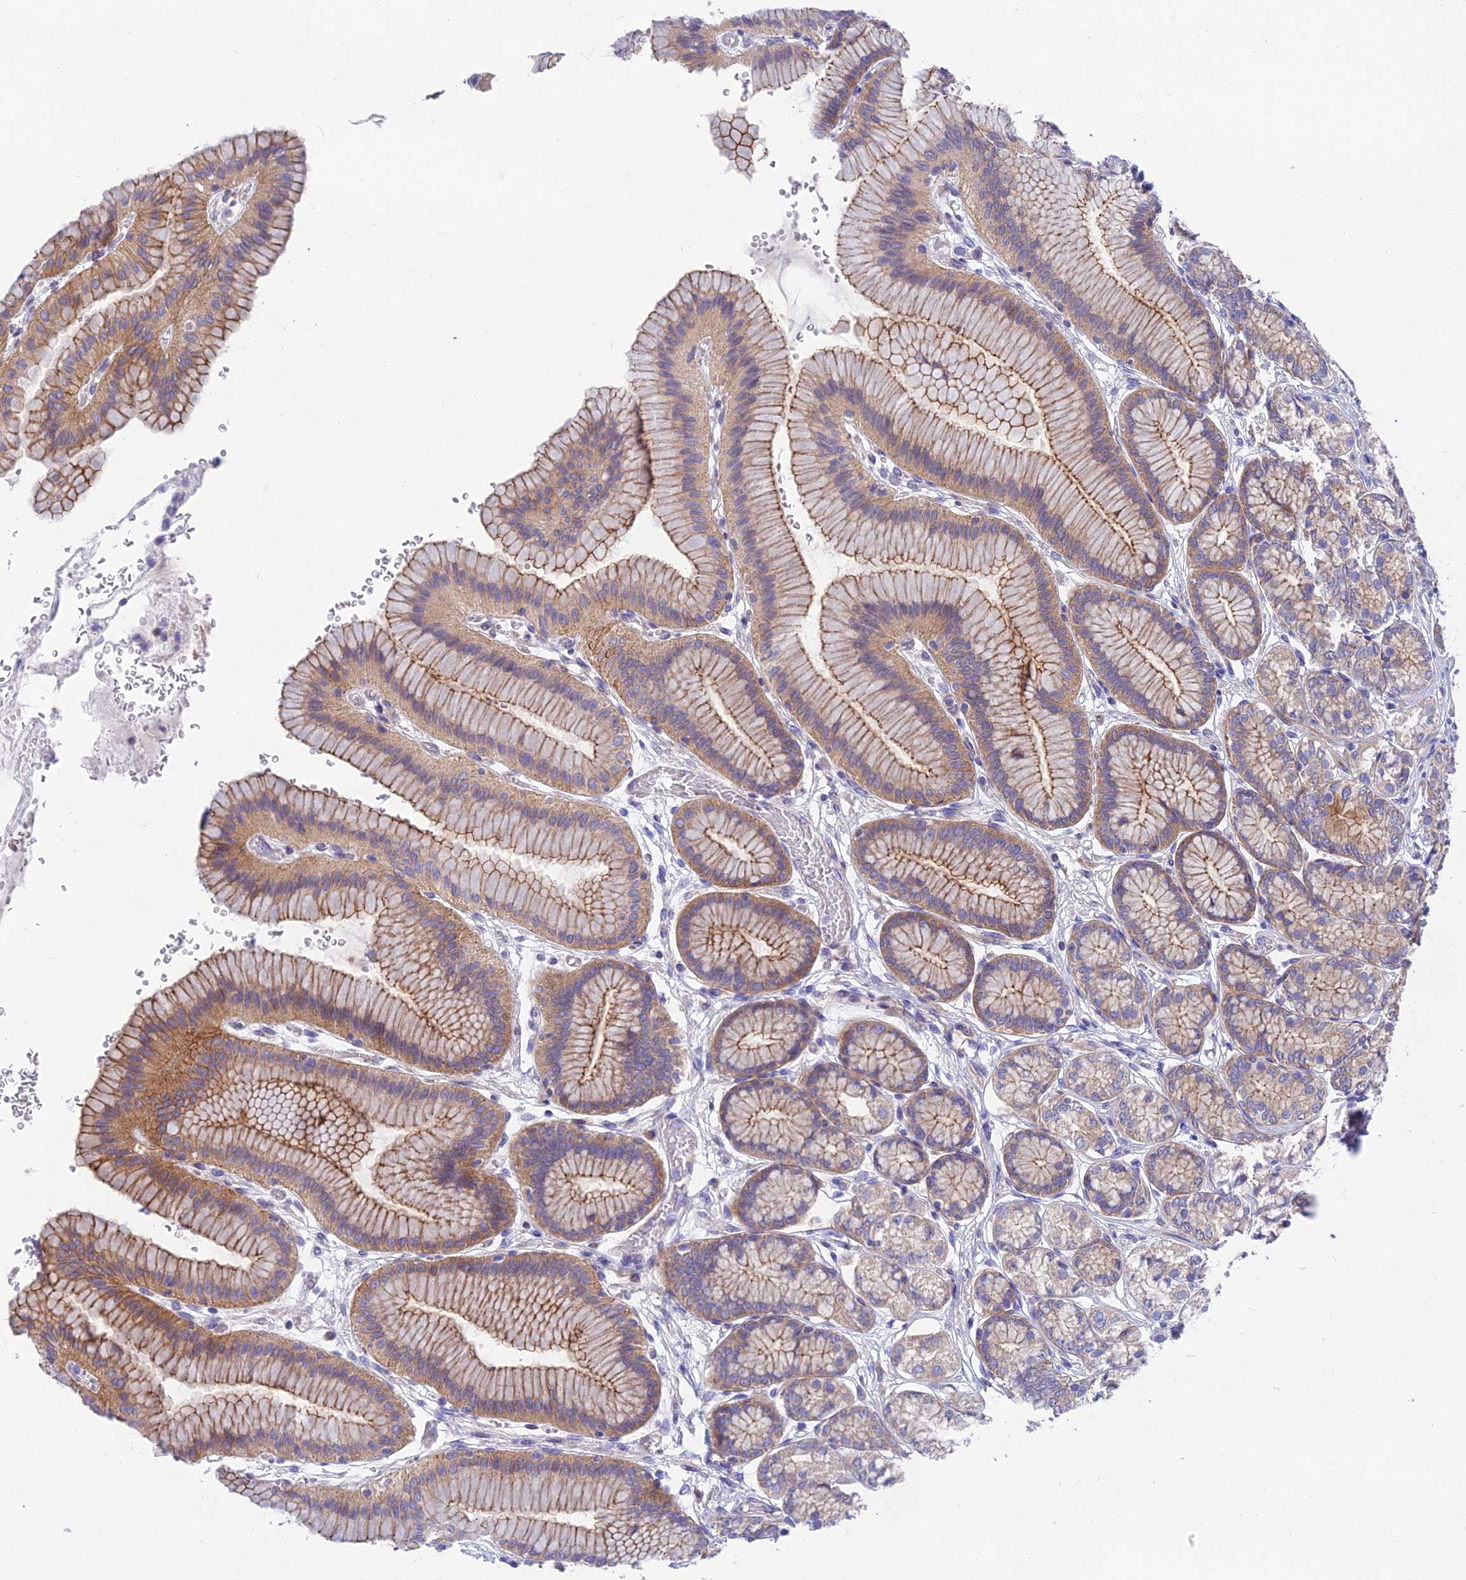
{"staining": {"intensity": "moderate", "quantity": ">75%", "location": "cytoplasmic/membranous"}, "tissue": "stomach", "cell_type": "Glandular cells", "image_type": "normal", "snomed": [{"axis": "morphology", "description": "Normal tissue, NOS"}, {"axis": "morphology", "description": "Adenocarcinoma, NOS"}, {"axis": "morphology", "description": "Adenocarcinoma, High grade"}, {"axis": "topography", "description": "Stomach, upper"}, {"axis": "topography", "description": "Stomach"}], "caption": "Stomach stained with DAB (3,3'-diaminobenzidine) immunohistochemistry (IHC) displays medium levels of moderate cytoplasmic/membranous positivity in about >75% of glandular cells. Immunohistochemistry stains the protein of interest in brown and the nuclei are stained blue.", "gene": "MVB12A", "patient": {"sex": "female", "age": 65}}